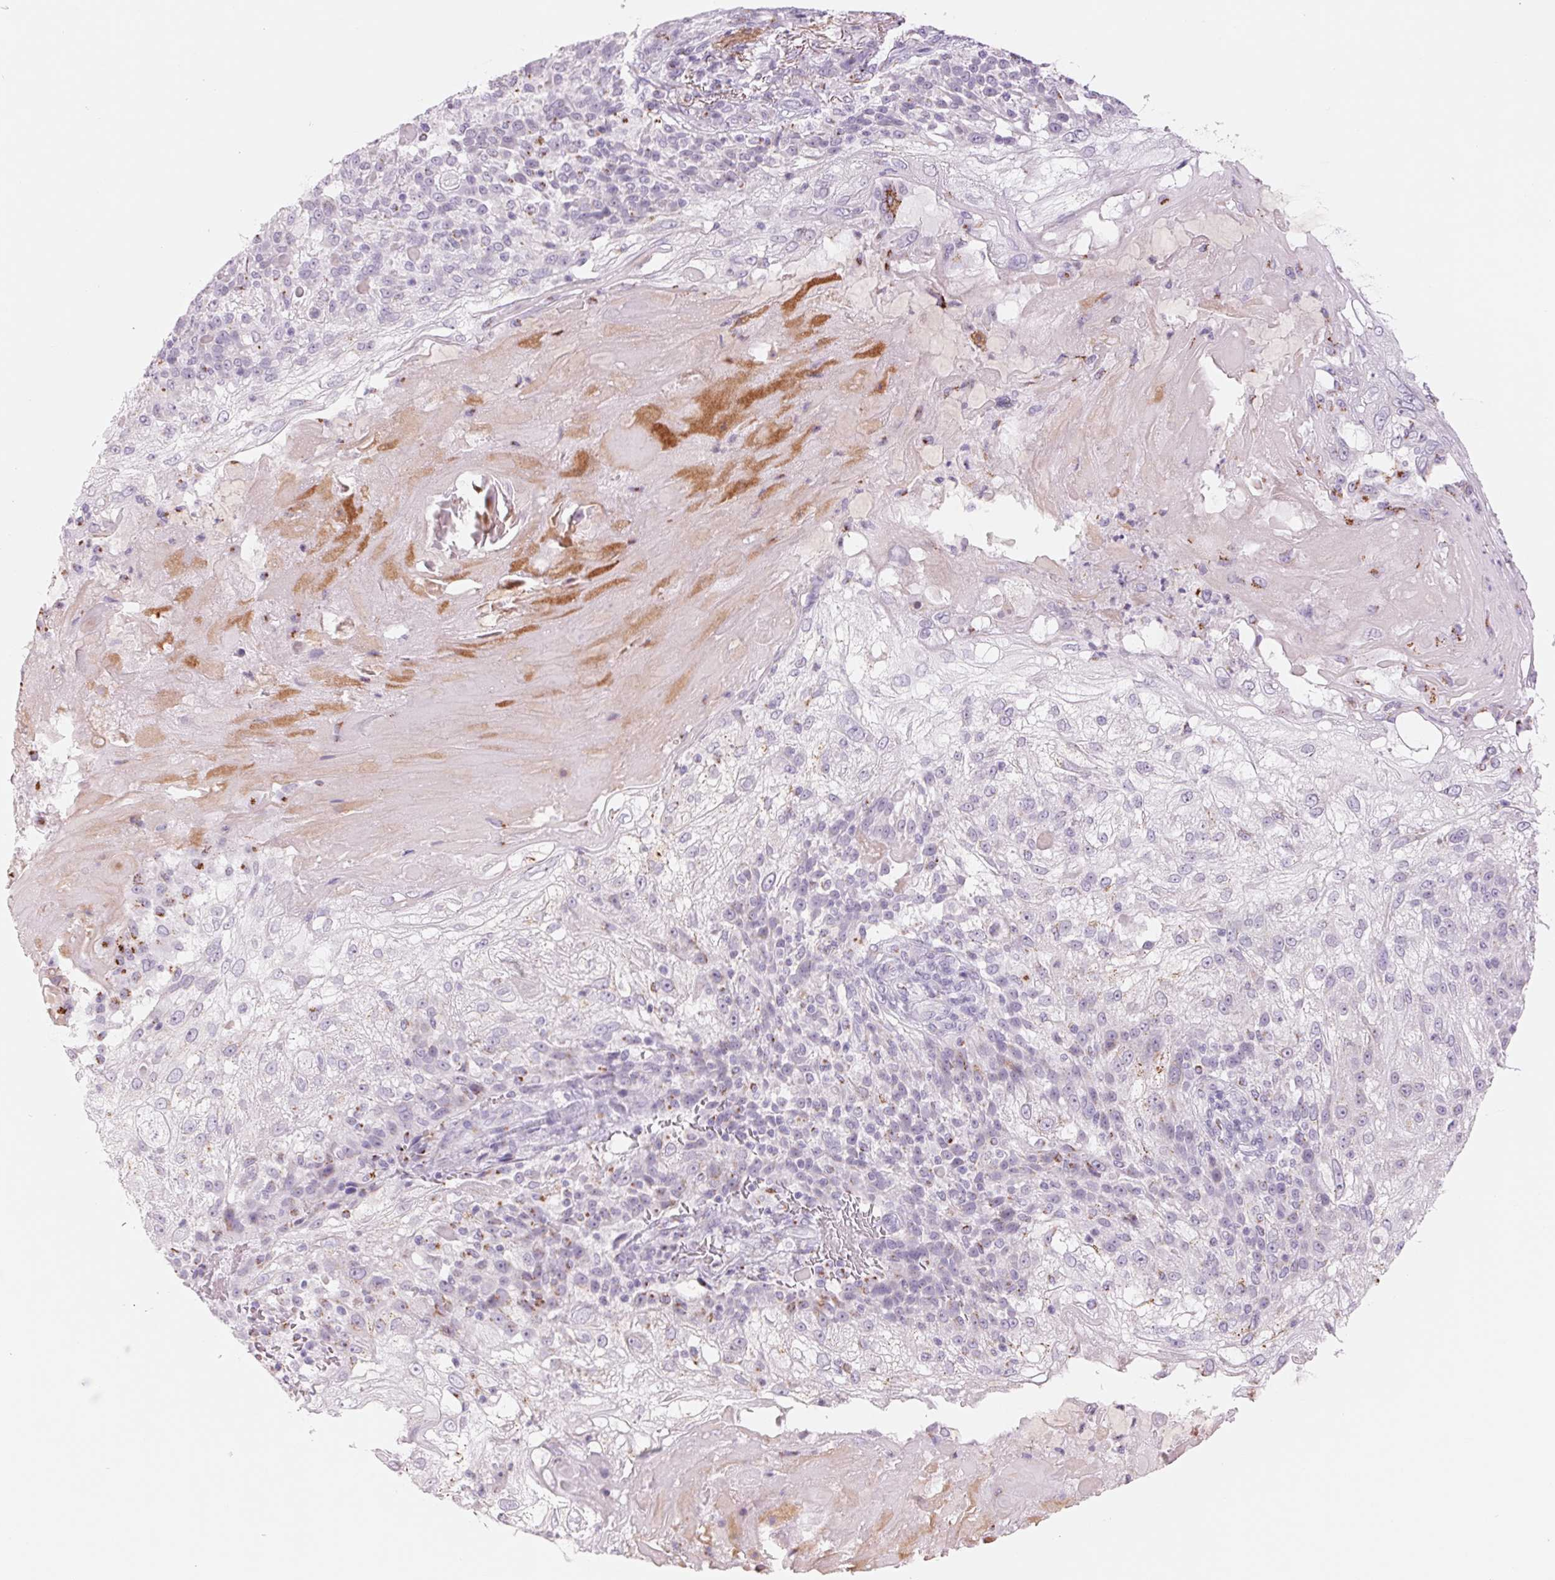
{"staining": {"intensity": "moderate", "quantity": "<25%", "location": "cytoplasmic/membranous"}, "tissue": "skin cancer", "cell_type": "Tumor cells", "image_type": "cancer", "snomed": [{"axis": "morphology", "description": "Normal tissue, NOS"}, {"axis": "morphology", "description": "Squamous cell carcinoma, NOS"}, {"axis": "topography", "description": "Skin"}], "caption": "There is low levels of moderate cytoplasmic/membranous expression in tumor cells of skin cancer (squamous cell carcinoma), as demonstrated by immunohistochemical staining (brown color).", "gene": "GALNT7", "patient": {"sex": "female", "age": 83}}